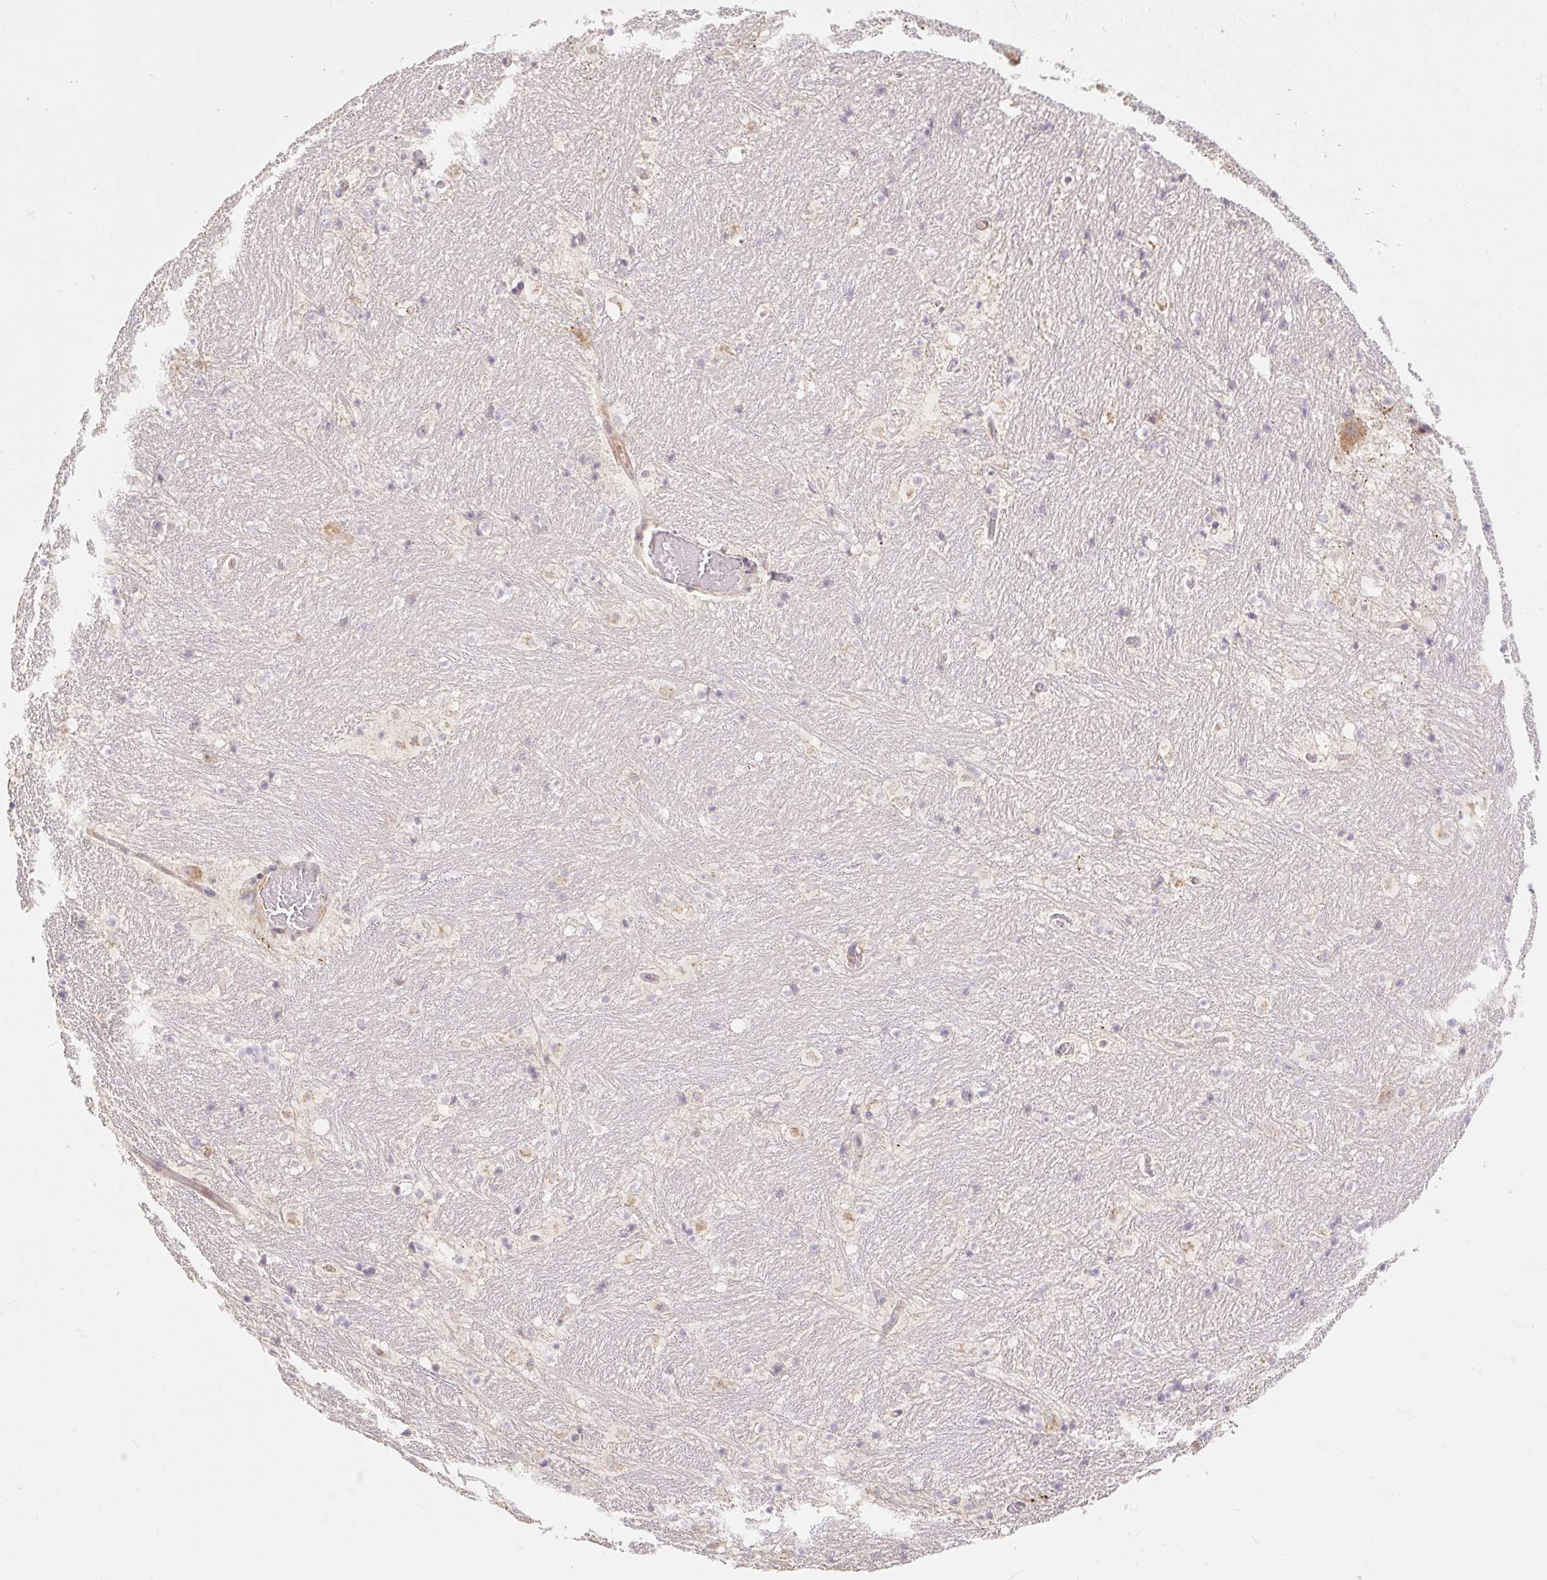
{"staining": {"intensity": "weak", "quantity": "<25%", "location": "cytoplasmic/membranous"}, "tissue": "caudate", "cell_type": "Glial cells", "image_type": "normal", "snomed": [{"axis": "morphology", "description": "Normal tissue, NOS"}, {"axis": "topography", "description": "Lateral ventricle wall"}], "caption": "A high-resolution photomicrograph shows immunohistochemistry (IHC) staining of unremarkable caudate, which displays no significant positivity in glial cells. Brightfield microscopy of IHC stained with DAB (brown) and hematoxylin (blue), captured at high magnification.", "gene": "EMC10", "patient": {"sex": "male", "age": 37}}